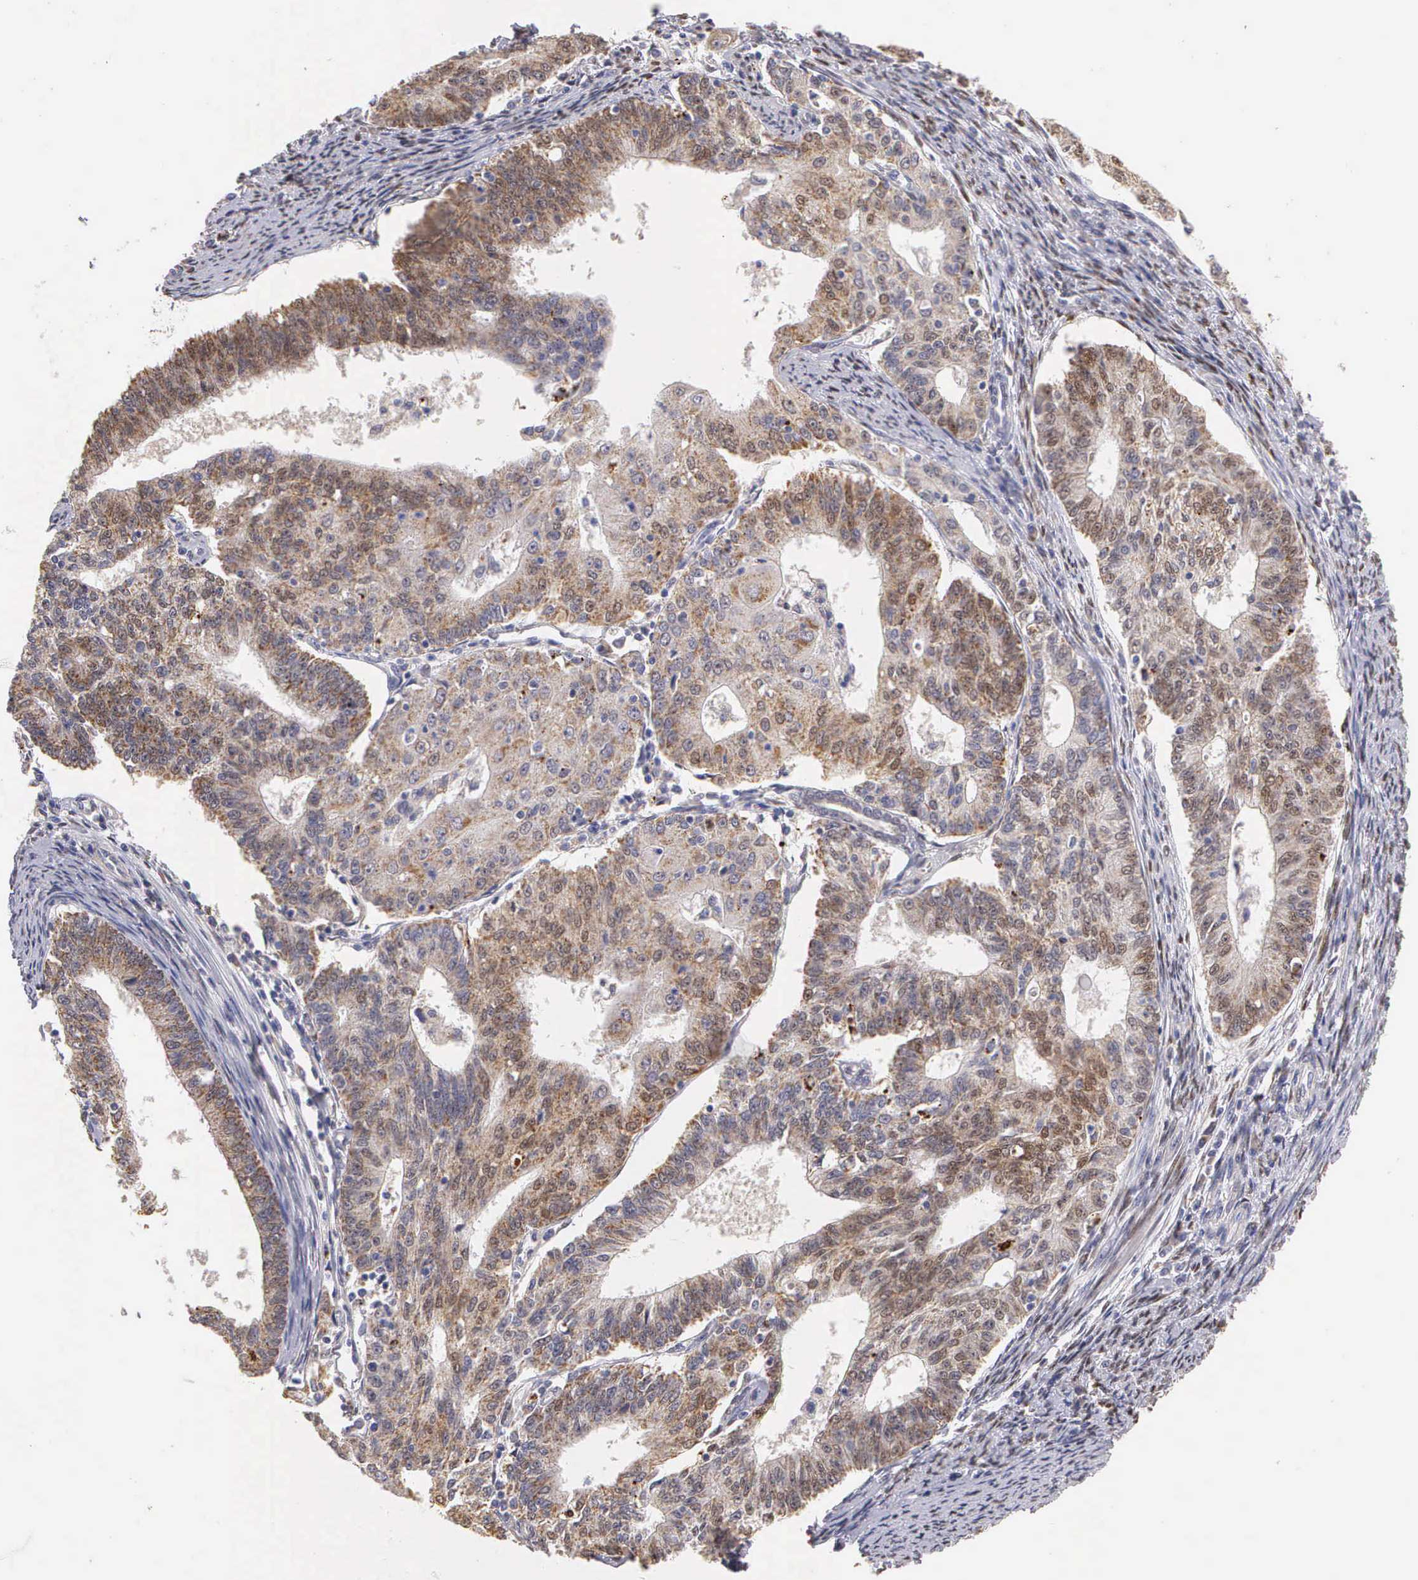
{"staining": {"intensity": "weak", "quantity": "25%-75%", "location": "cytoplasmic/membranous,nuclear"}, "tissue": "endometrial cancer", "cell_type": "Tumor cells", "image_type": "cancer", "snomed": [{"axis": "morphology", "description": "Adenocarcinoma, NOS"}, {"axis": "topography", "description": "Endometrium"}], "caption": "Immunohistochemistry (DAB) staining of human endometrial cancer (adenocarcinoma) reveals weak cytoplasmic/membranous and nuclear protein expression in approximately 25%-75% of tumor cells. (DAB (3,3'-diaminobenzidine) = brown stain, brightfield microscopy at high magnification).", "gene": "ESR1", "patient": {"sex": "female", "age": 56}}